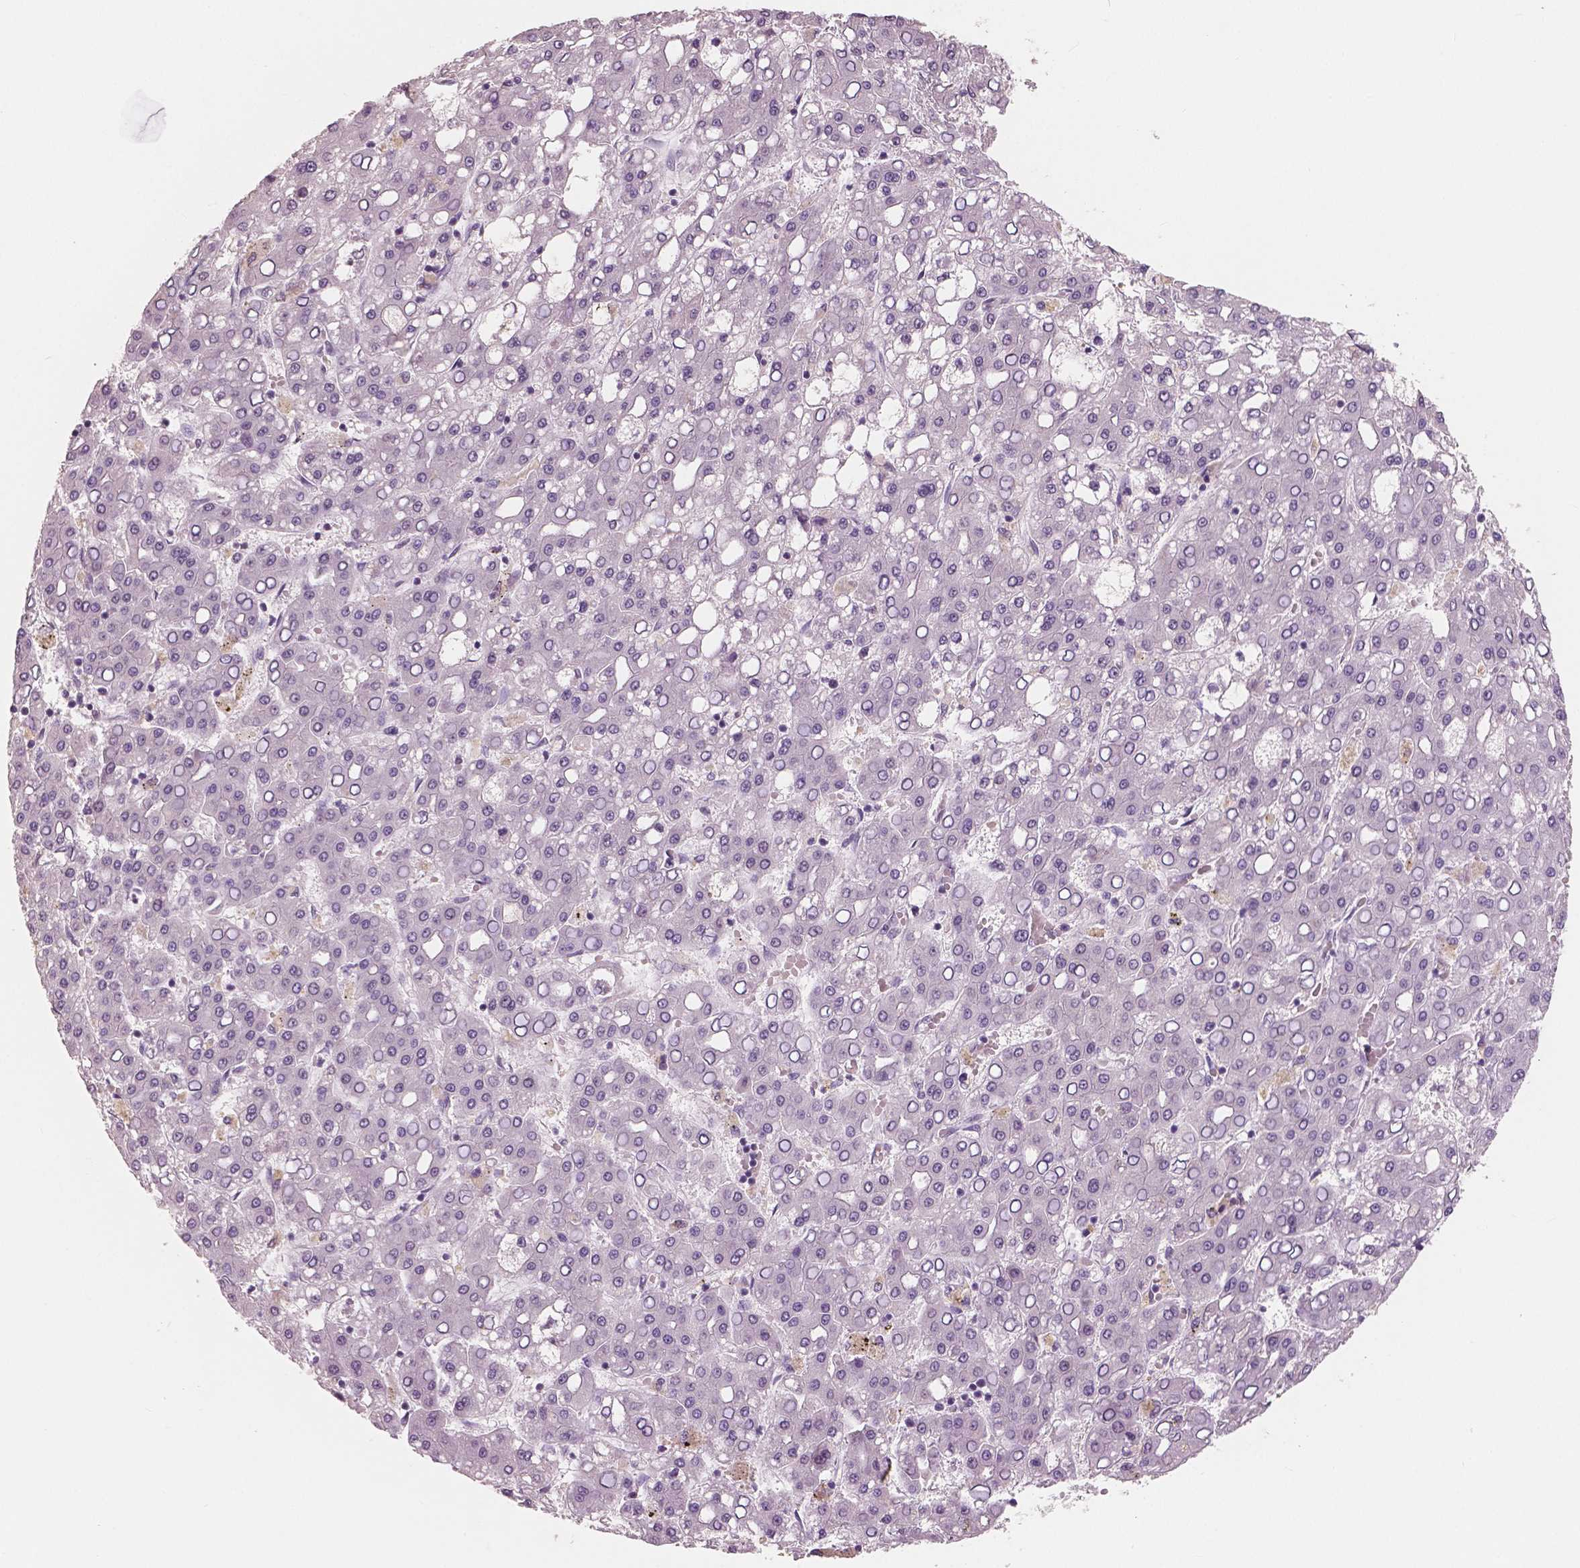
{"staining": {"intensity": "negative", "quantity": "none", "location": "none"}, "tissue": "liver cancer", "cell_type": "Tumor cells", "image_type": "cancer", "snomed": [{"axis": "morphology", "description": "Carcinoma, Hepatocellular, NOS"}, {"axis": "topography", "description": "Liver"}], "caption": "Photomicrograph shows no significant protein expression in tumor cells of liver hepatocellular carcinoma.", "gene": "KIT", "patient": {"sex": "male", "age": 65}}